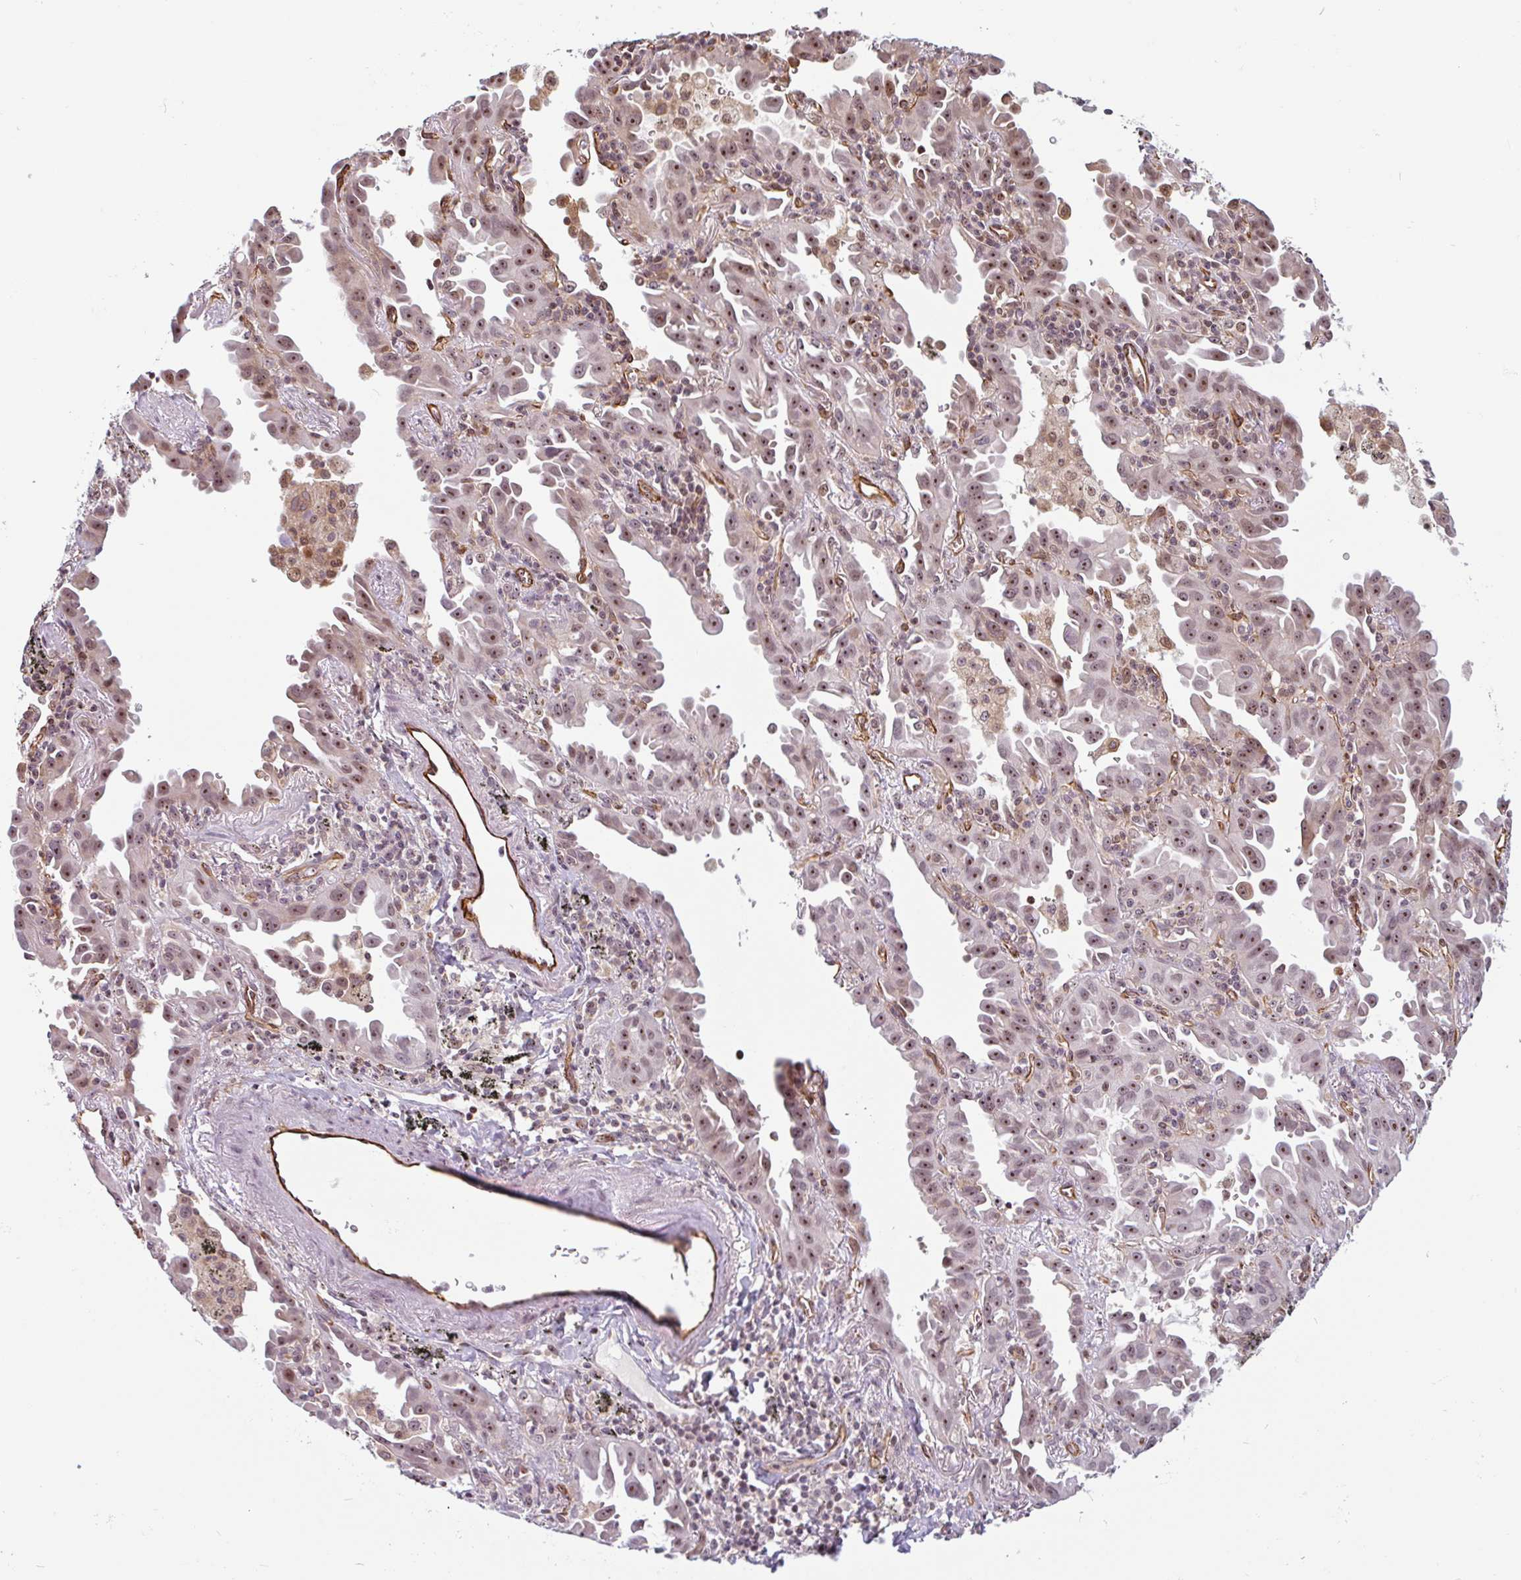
{"staining": {"intensity": "moderate", "quantity": ">75%", "location": "nuclear"}, "tissue": "lung cancer", "cell_type": "Tumor cells", "image_type": "cancer", "snomed": [{"axis": "morphology", "description": "Adenocarcinoma, NOS"}, {"axis": "topography", "description": "Lung"}], "caption": "Immunohistochemistry (IHC) of lung adenocarcinoma displays medium levels of moderate nuclear expression in approximately >75% of tumor cells.", "gene": "ZNF689", "patient": {"sex": "male", "age": 68}}